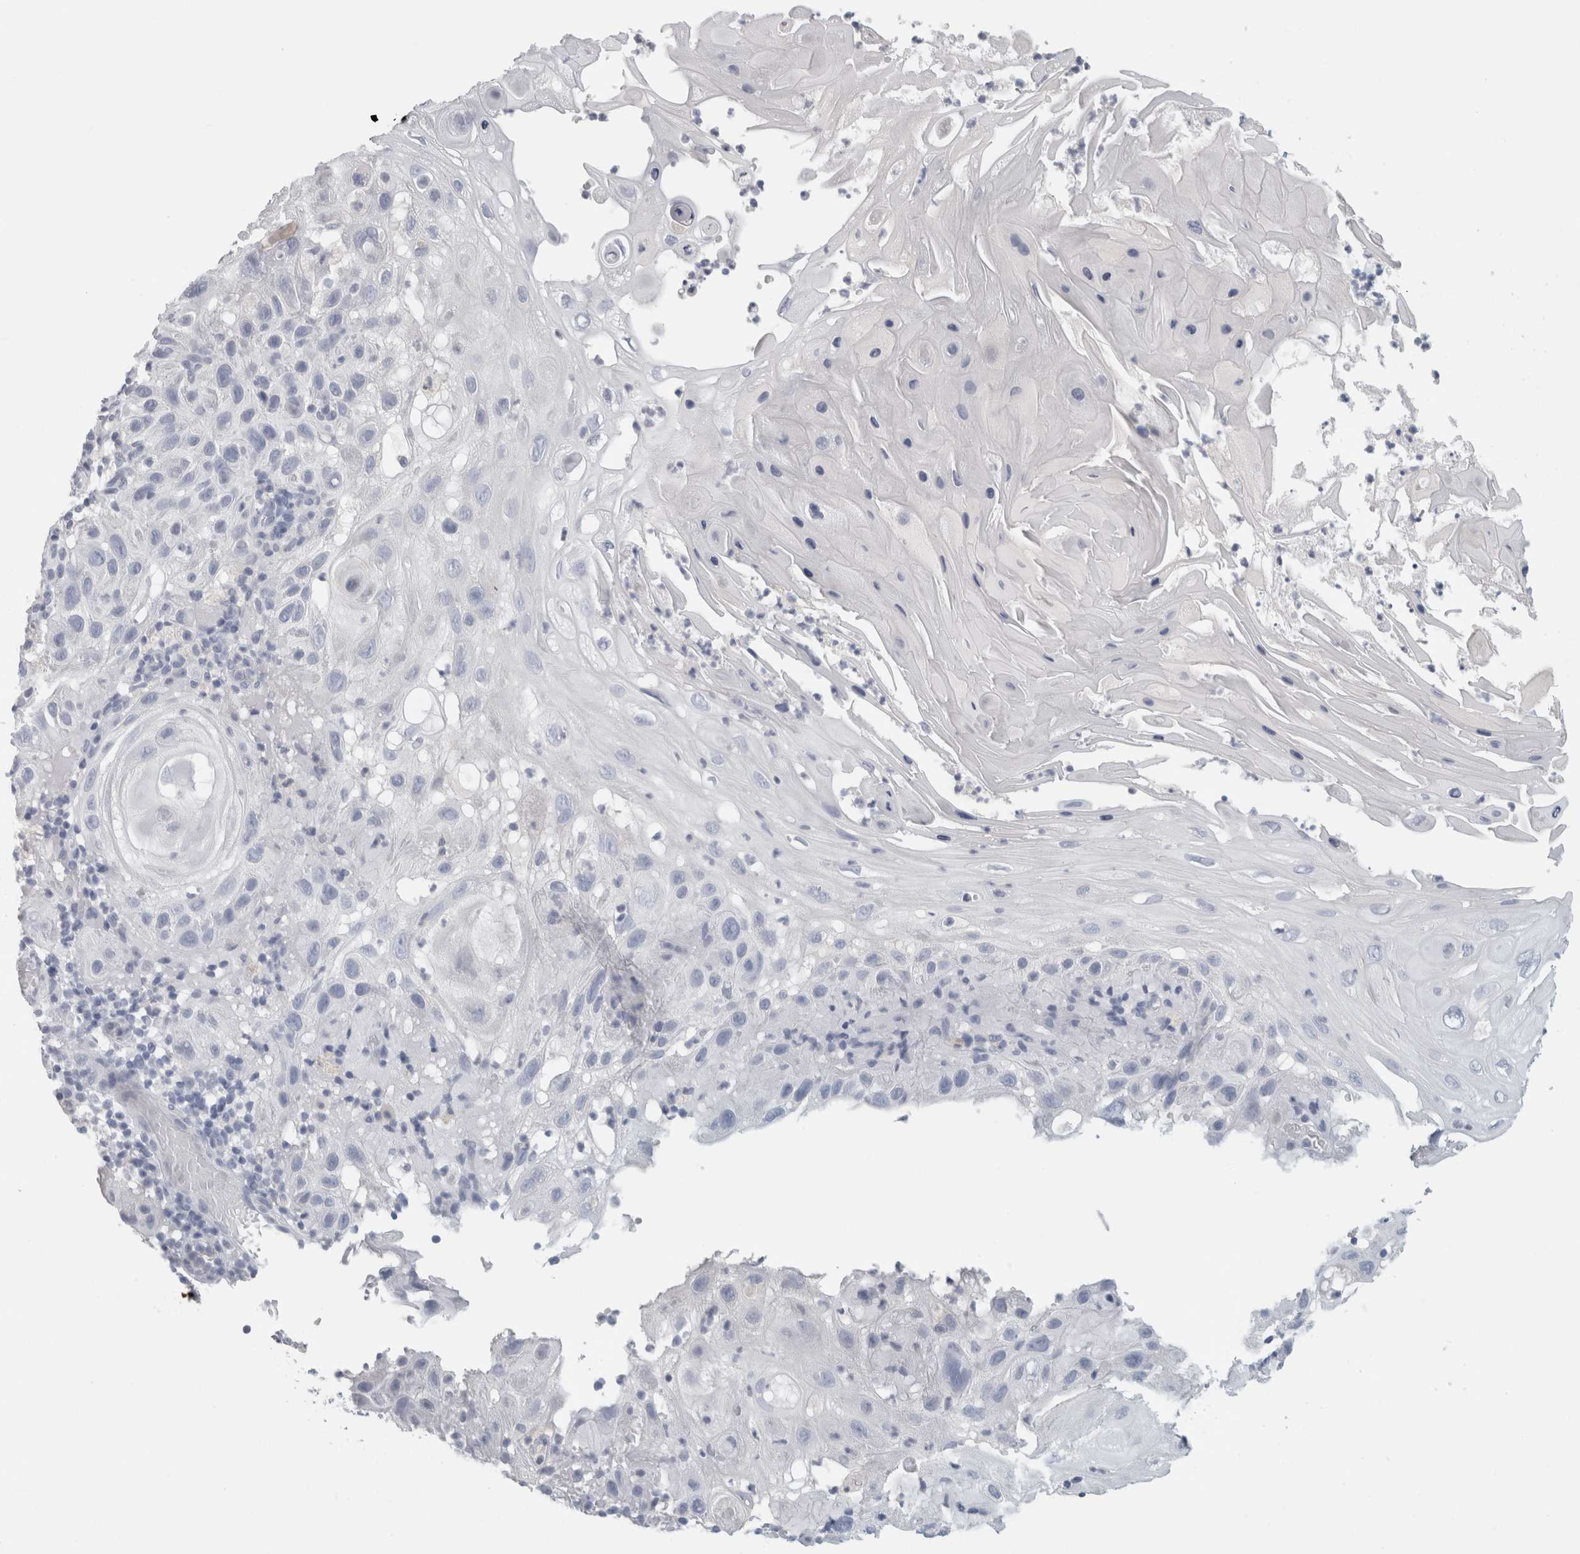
{"staining": {"intensity": "negative", "quantity": "none", "location": "none"}, "tissue": "skin cancer", "cell_type": "Tumor cells", "image_type": "cancer", "snomed": [{"axis": "morphology", "description": "Squamous cell carcinoma, NOS"}, {"axis": "topography", "description": "Skin"}], "caption": "Image shows no protein staining in tumor cells of skin cancer tissue. (Stains: DAB (3,3'-diaminobenzidine) IHC with hematoxylin counter stain, Microscopy: brightfield microscopy at high magnification).", "gene": "SLC28A3", "patient": {"sex": "female", "age": 96}}